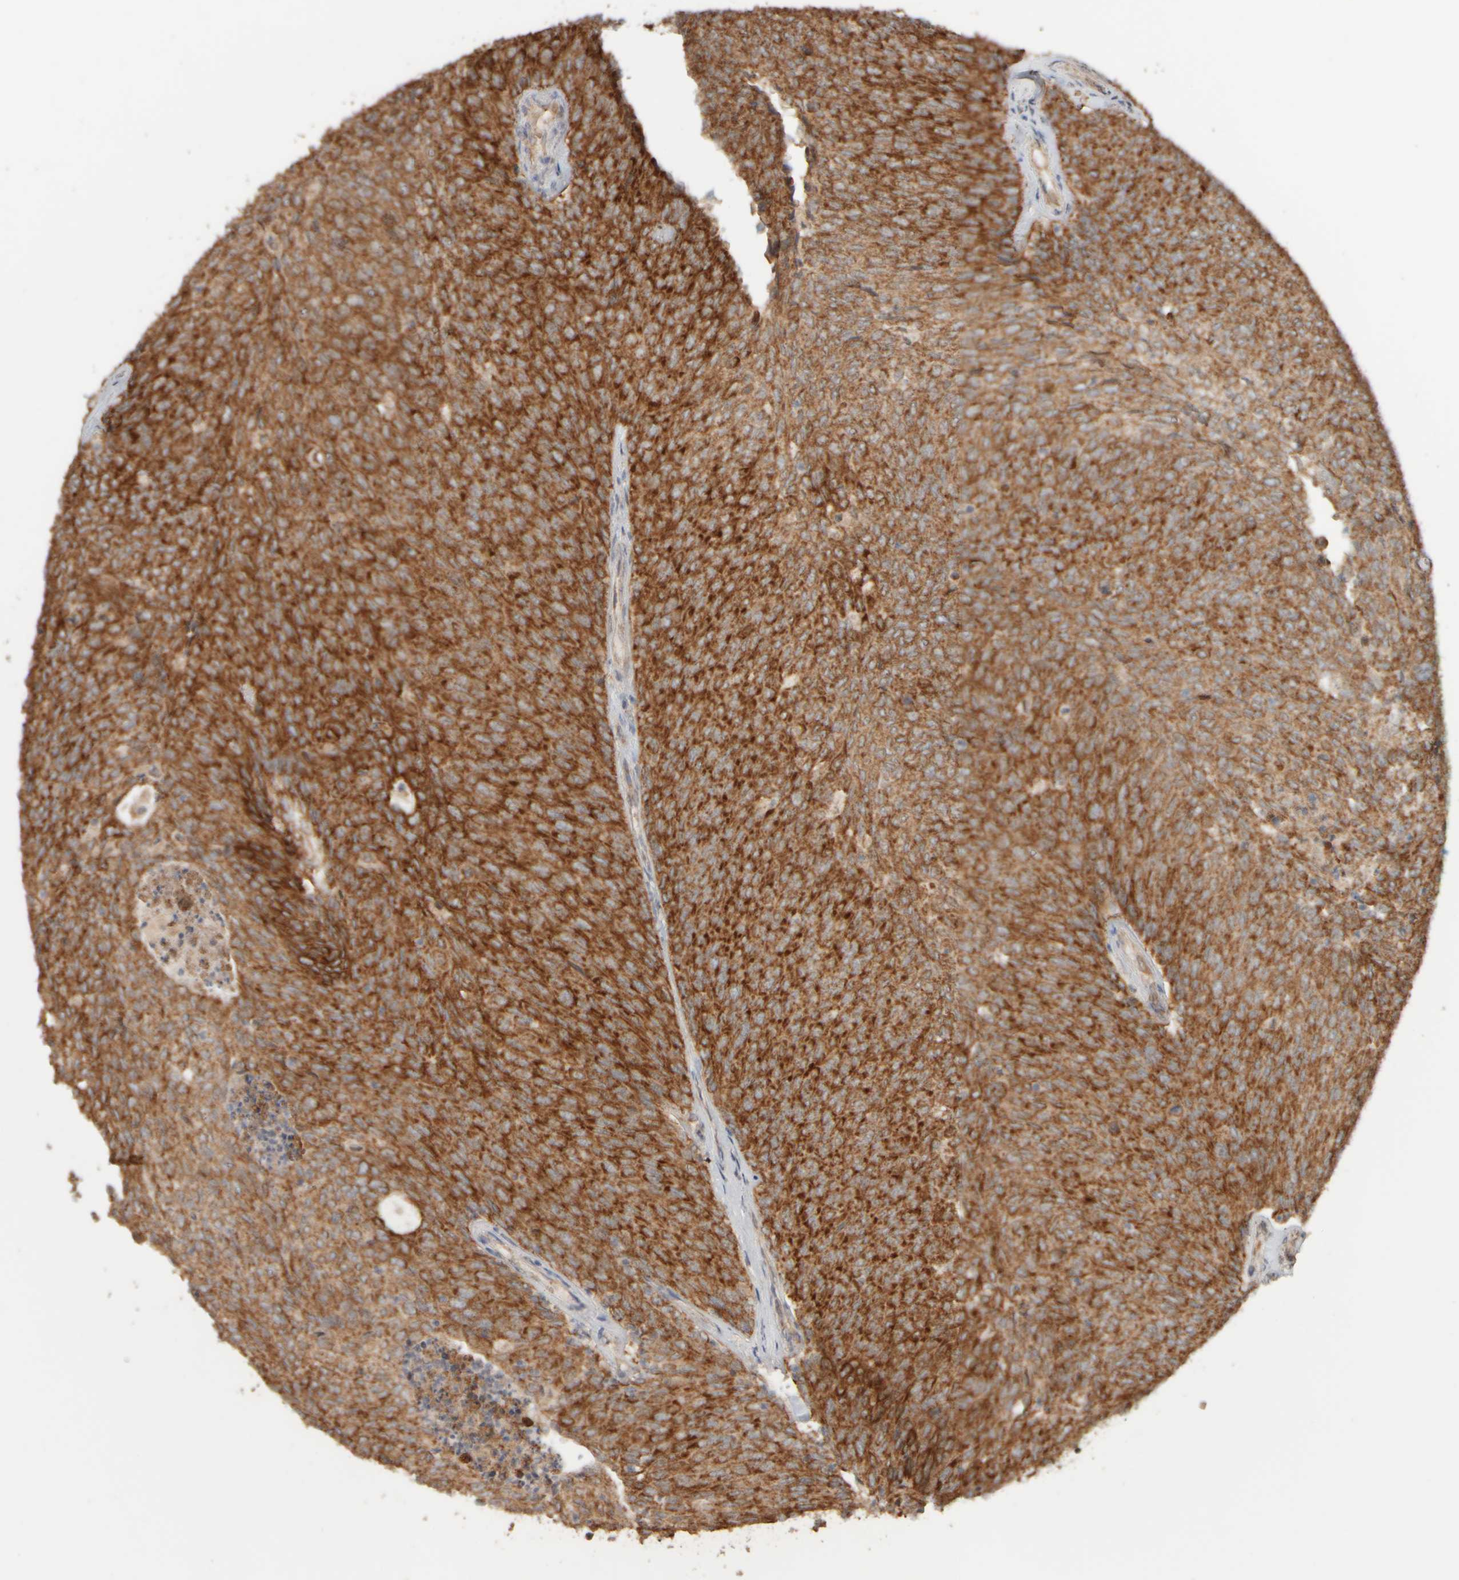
{"staining": {"intensity": "strong", "quantity": ">75%", "location": "cytoplasmic/membranous"}, "tissue": "urothelial cancer", "cell_type": "Tumor cells", "image_type": "cancer", "snomed": [{"axis": "morphology", "description": "Urothelial carcinoma, Low grade"}, {"axis": "topography", "description": "Urinary bladder"}], "caption": "Immunohistochemistry of urothelial cancer displays high levels of strong cytoplasmic/membranous expression in about >75% of tumor cells.", "gene": "EIF2B3", "patient": {"sex": "female", "age": 79}}